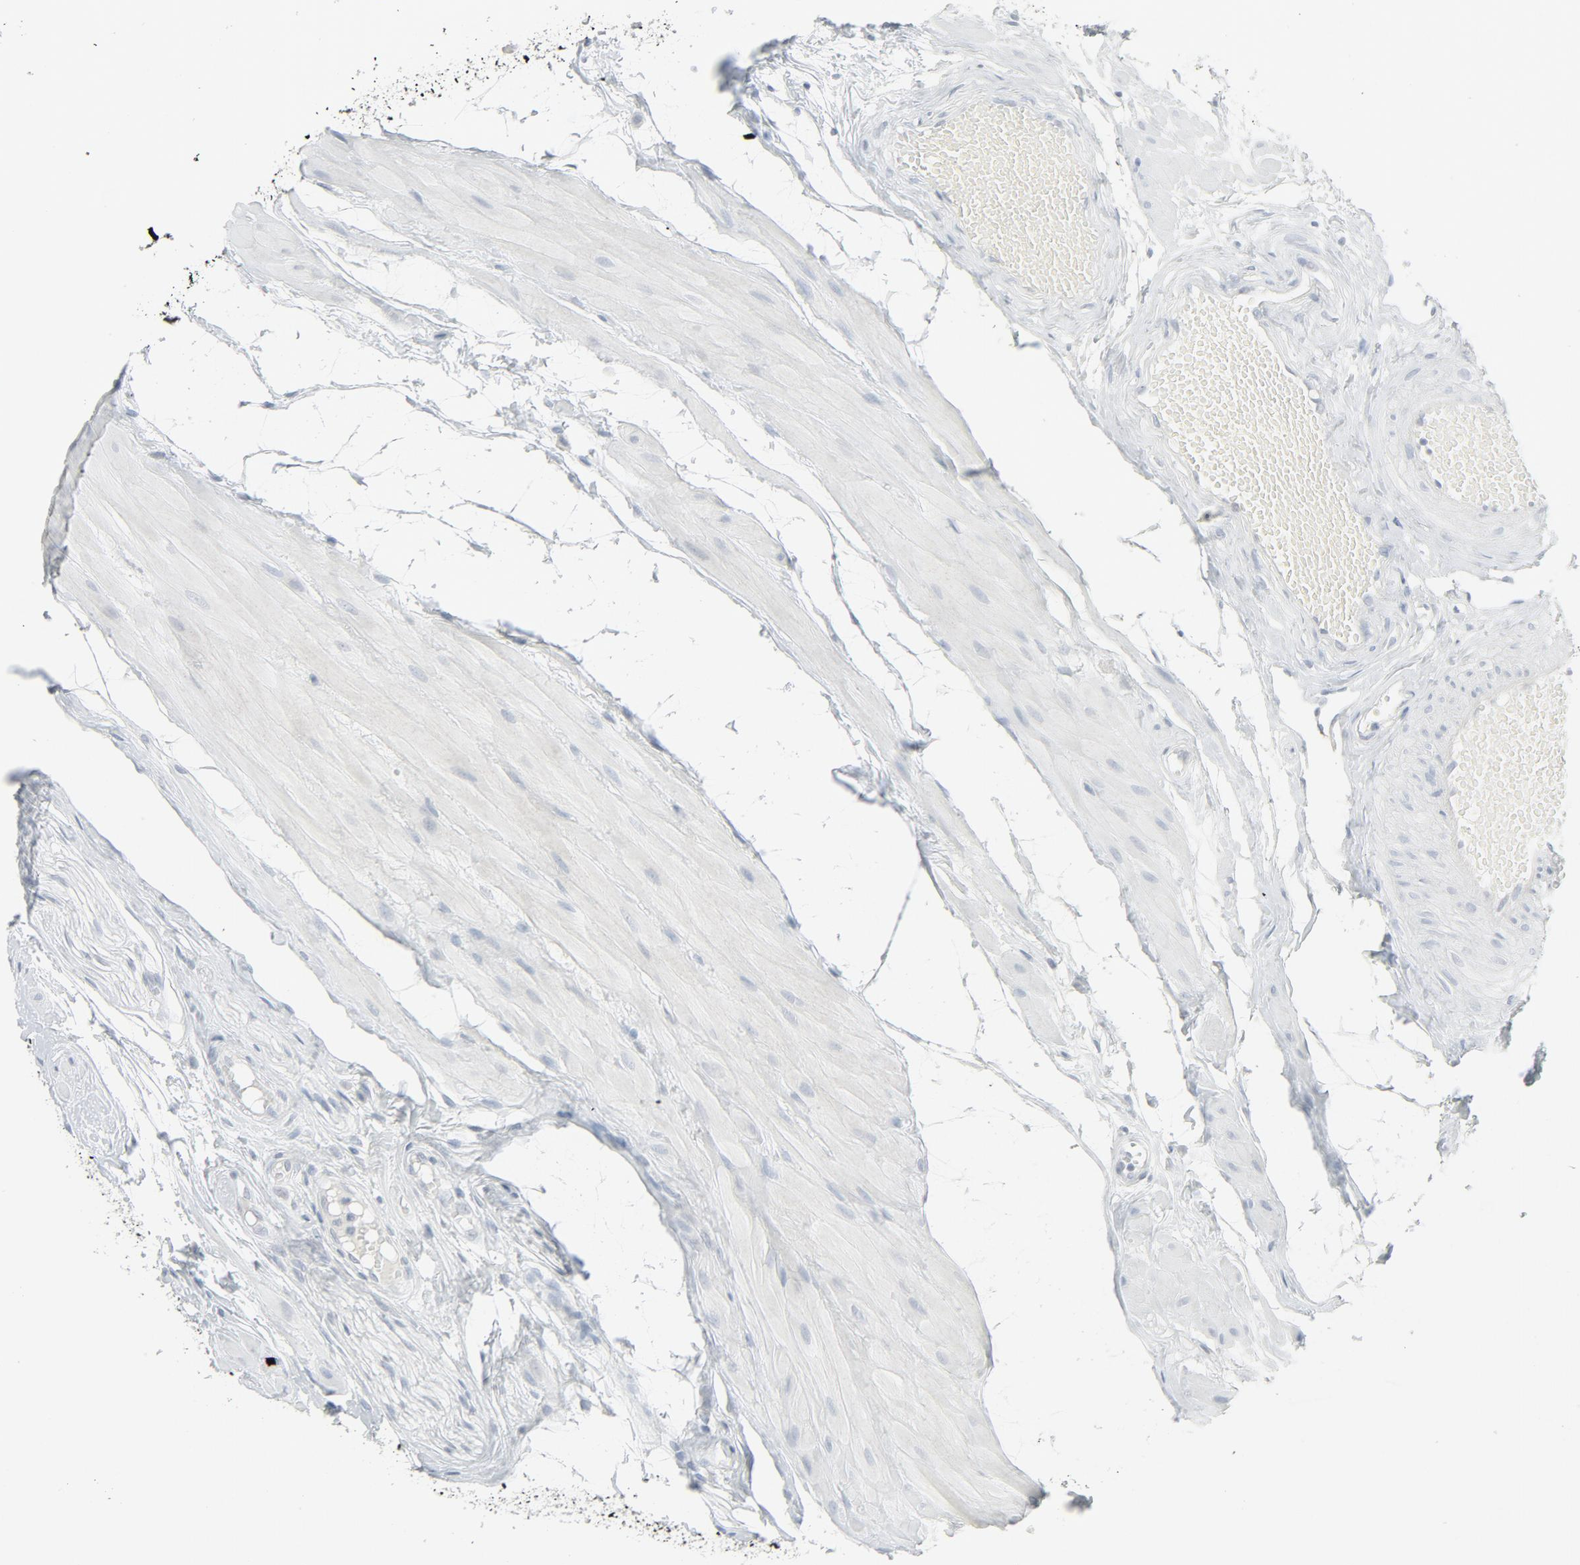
{"staining": {"intensity": "weak", "quantity": "25%-75%", "location": "cytoplasmic/membranous"}, "tissue": "epididymis", "cell_type": "Glandular cells", "image_type": "normal", "snomed": [{"axis": "morphology", "description": "Normal tissue, NOS"}, {"axis": "morphology", "description": "Atrophy, NOS"}, {"axis": "topography", "description": "Testis"}, {"axis": "topography", "description": "Epididymis"}], "caption": "IHC of benign epididymis shows low levels of weak cytoplasmic/membranous expression in about 25%-75% of glandular cells. The staining is performed using DAB brown chromogen to label protein expression. The nuclei are counter-stained blue using hematoxylin.", "gene": "FGFR3", "patient": {"sex": "male", "age": 18}}